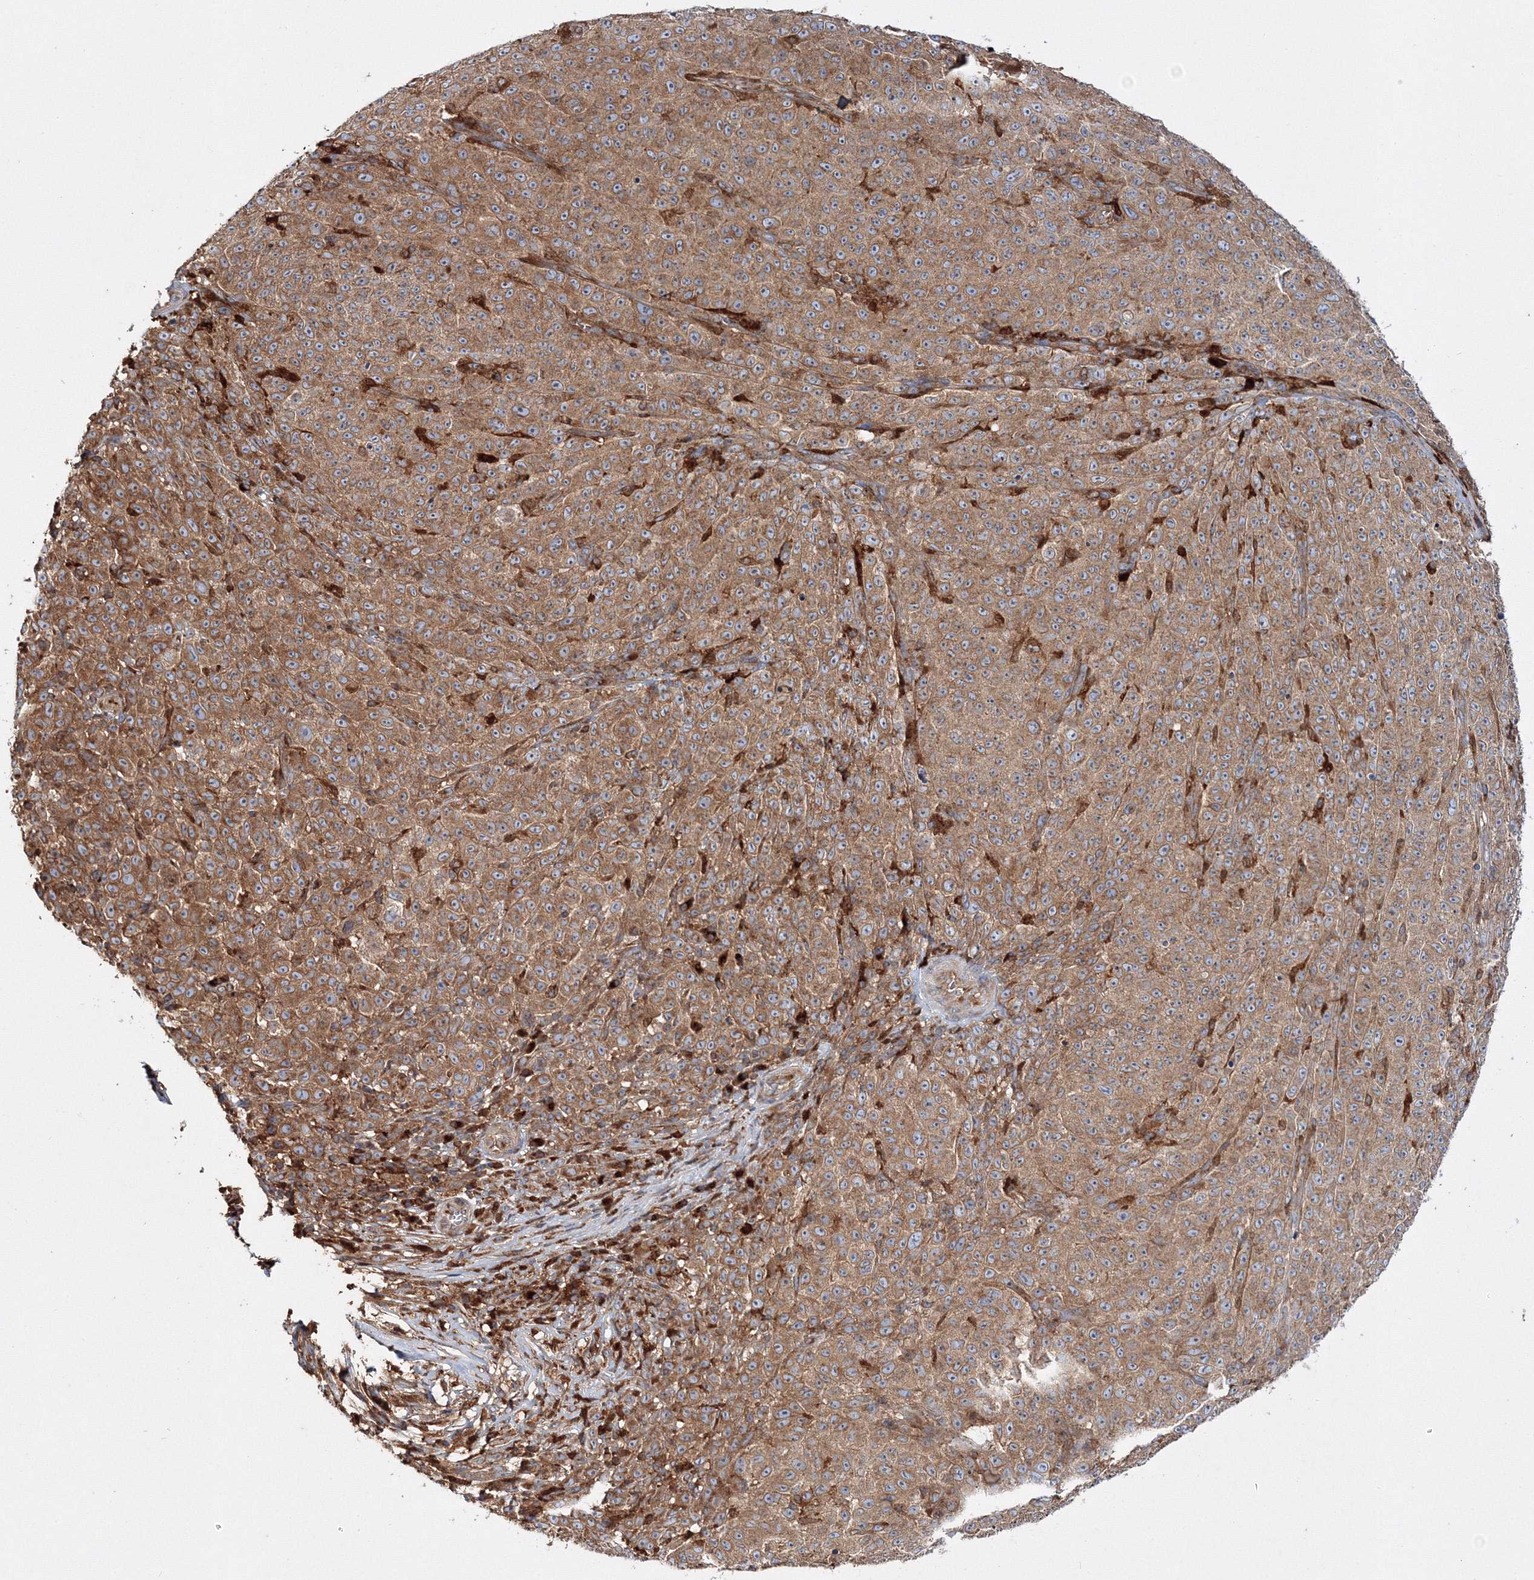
{"staining": {"intensity": "moderate", "quantity": ">75%", "location": "cytoplasmic/membranous"}, "tissue": "melanoma", "cell_type": "Tumor cells", "image_type": "cancer", "snomed": [{"axis": "morphology", "description": "Malignant melanoma, NOS"}, {"axis": "topography", "description": "Skin"}], "caption": "Malignant melanoma was stained to show a protein in brown. There is medium levels of moderate cytoplasmic/membranous positivity in about >75% of tumor cells. Nuclei are stained in blue.", "gene": "ARCN1", "patient": {"sex": "female", "age": 82}}